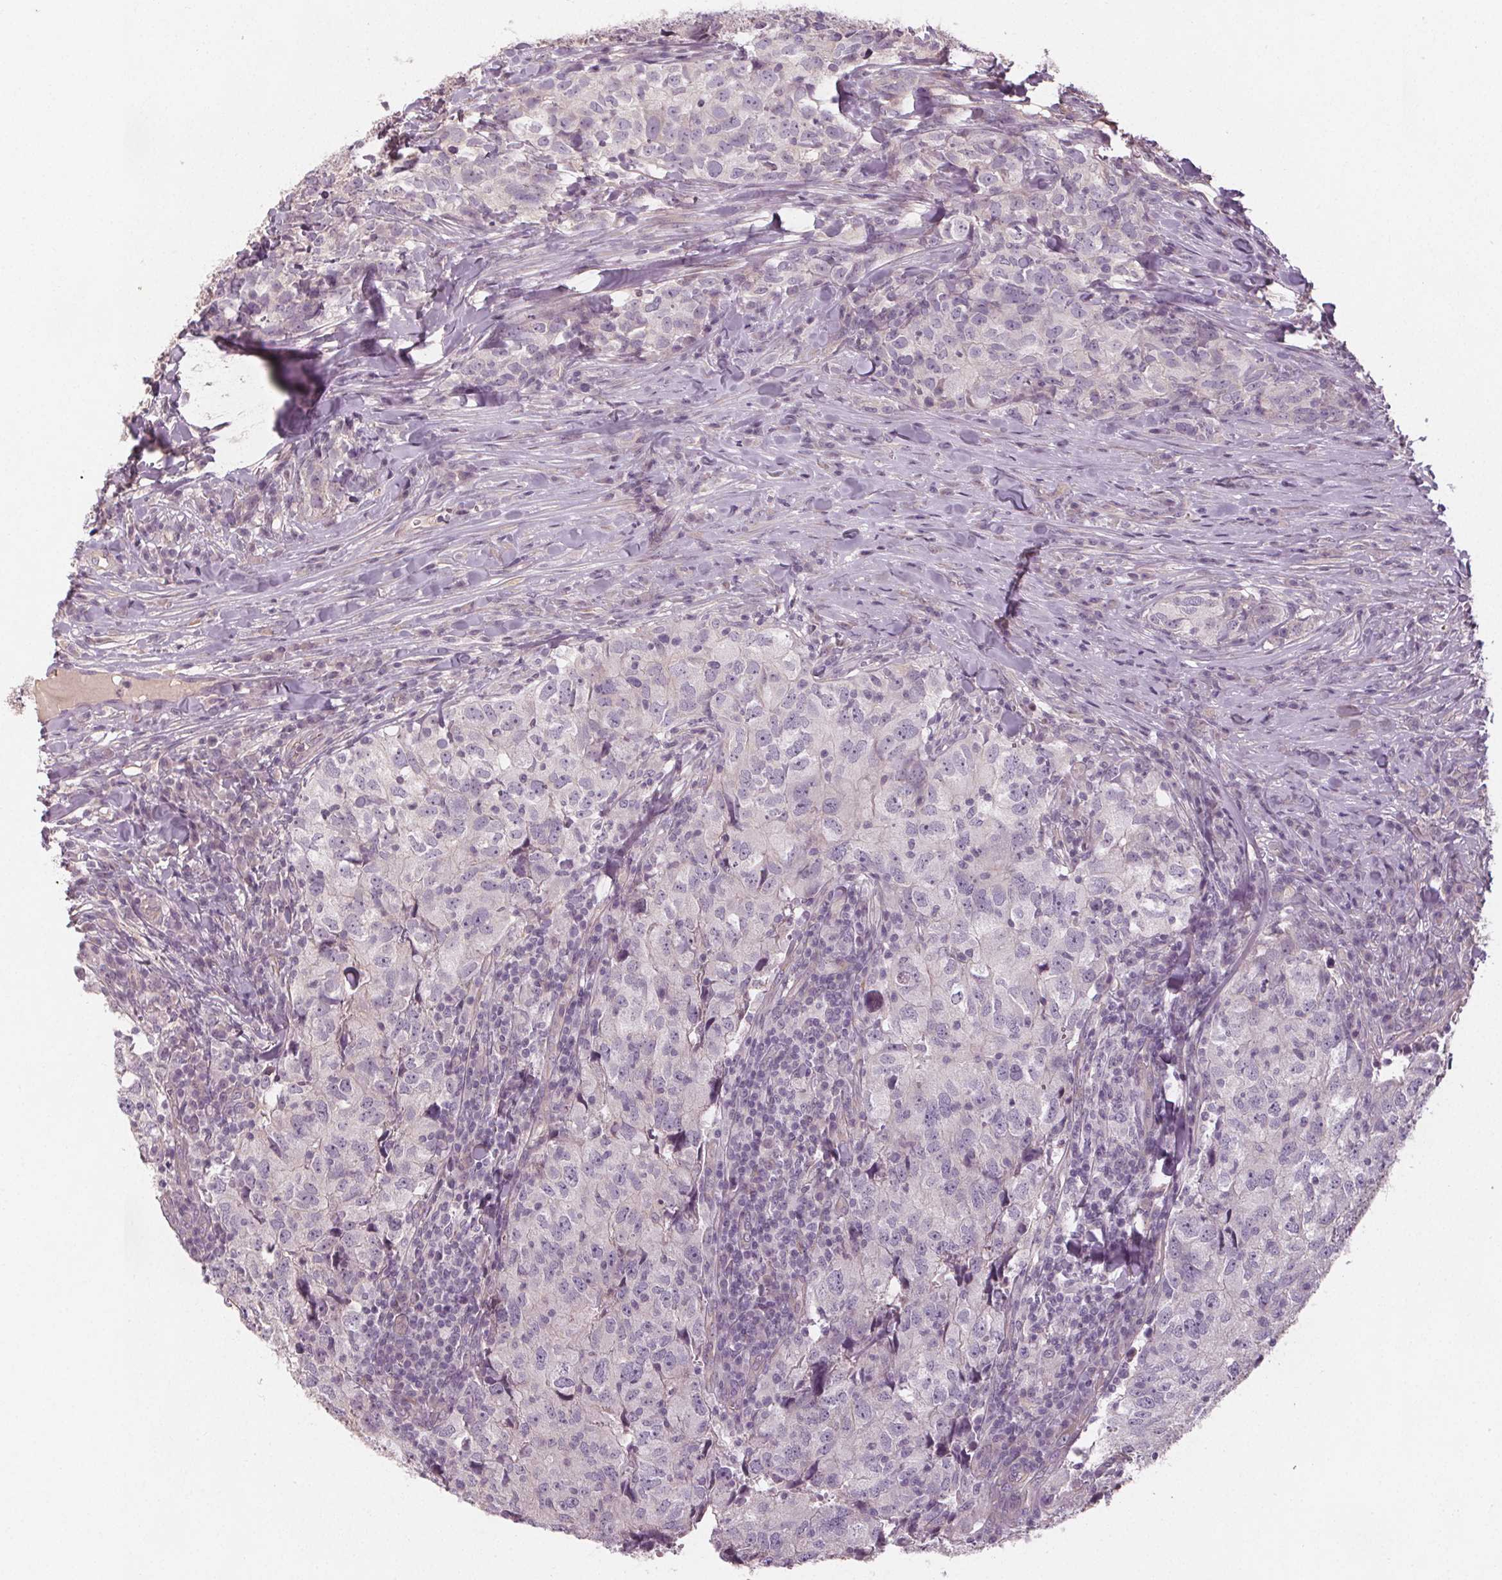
{"staining": {"intensity": "negative", "quantity": "none", "location": "none"}, "tissue": "breast cancer", "cell_type": "Tumor cells", "image_type": "cancer", "snomed": [{"axis": "morphology", "description": "Duct carcinoma"}, {"axis": "topography", "description": "Breast"}], "caption": "Tumor cells show no significant protein positivity in breast cancer (intraductal carcinoma).", "gene": "VNN1", "patient": {"sex": "female", "age": 30}}